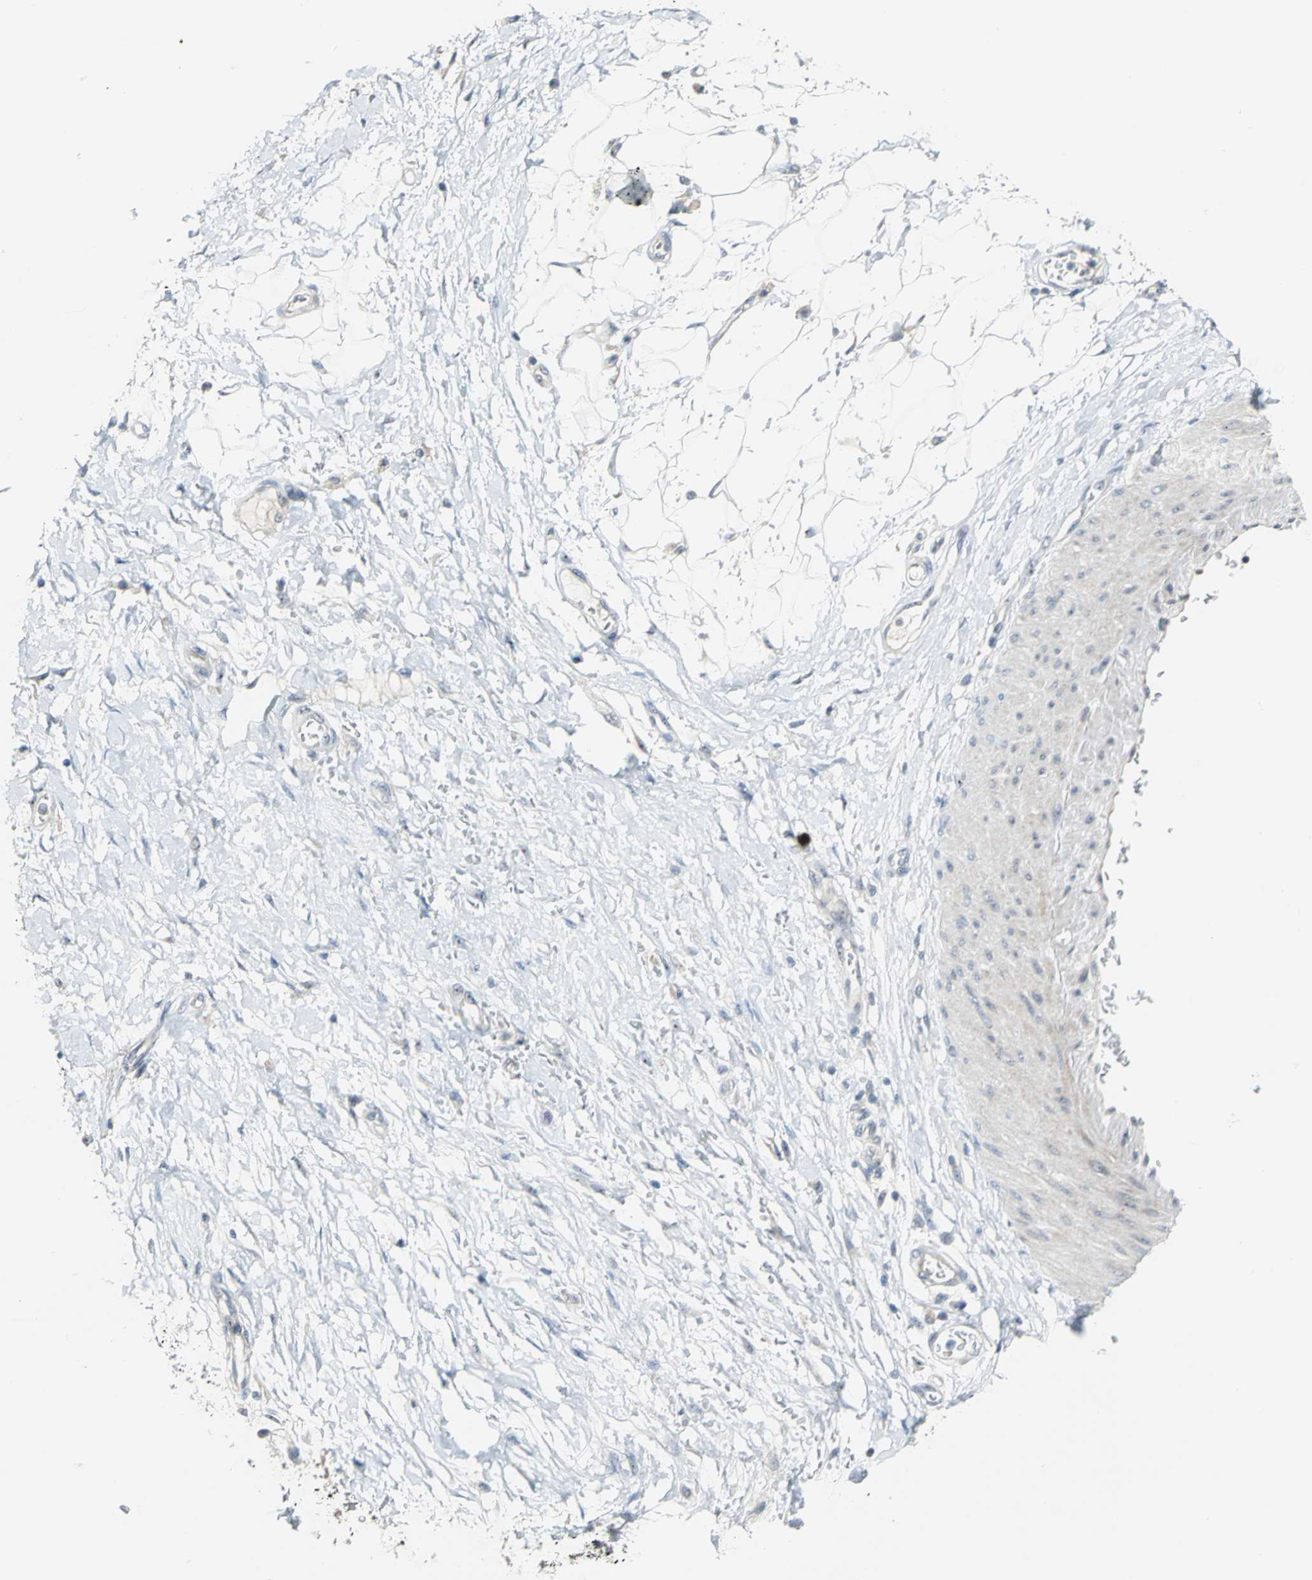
{"staining": {"intensity": "moderate", "quantity": ">75%", "location": "nuclear"}, "tissue": "adipose tissue", "cell_type": "Adipocytes", "image_type": "normal", "snomed": [{"axis": "morphology", "description": "Normal tissue, NOS"}, {"axis": "morphology", "description": "Urothelial carcinoma, High grade"}, {"axis": "topography", "description": "Vascular tissue"}, {"axis": "topography", "description": "Urinary bladder"}], "caption": "An immunohistochemistry histopathology image of unremarkable tissue is shown. Protein staining in brown shows moderate nuclear positivity in adipose tissue within adipocytes.", "gene": "MYBBP1A", "patient": {"sex": "female", "age": 56}}